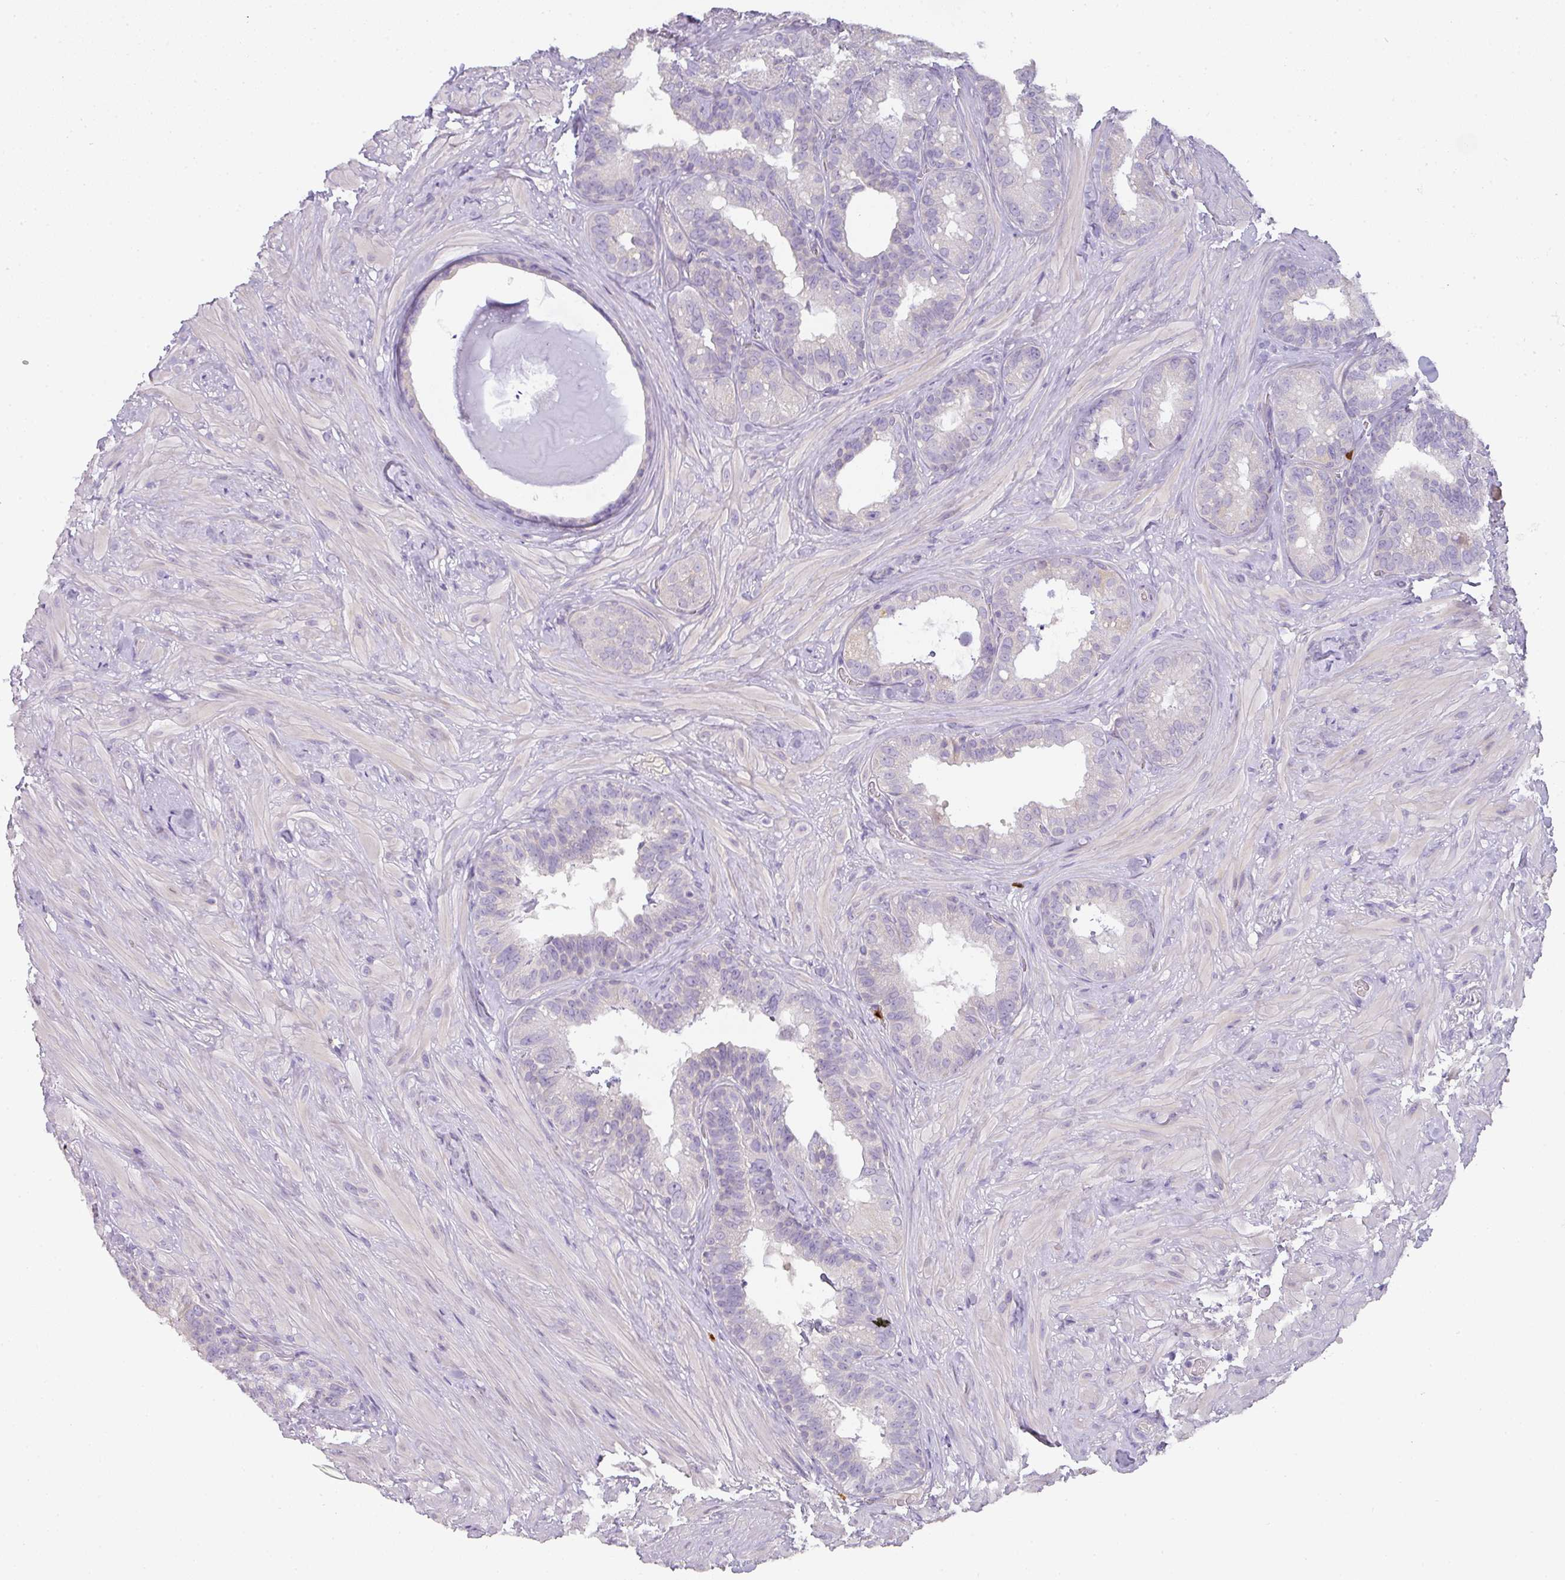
{"staining": {"intensity": "negative", "quantity": "none", "location": "none"}, "tissue": "seminal vesicle", "cell_type": "Glandular cells", "image_type": "normal", "snomed": [{"axis": "morphology", "description": "Normal tissue, NOS"}, {"axis": "topography", "description": "Seminal veicle"}], "caption": "High power microscopy image of an immunohistochemistry (IHC) image of unremarkable seminal vesicle, revealing no significant staining in glandular cells.", "gene": "HHEX", "patient": {"sex": "male", "age": 60}}